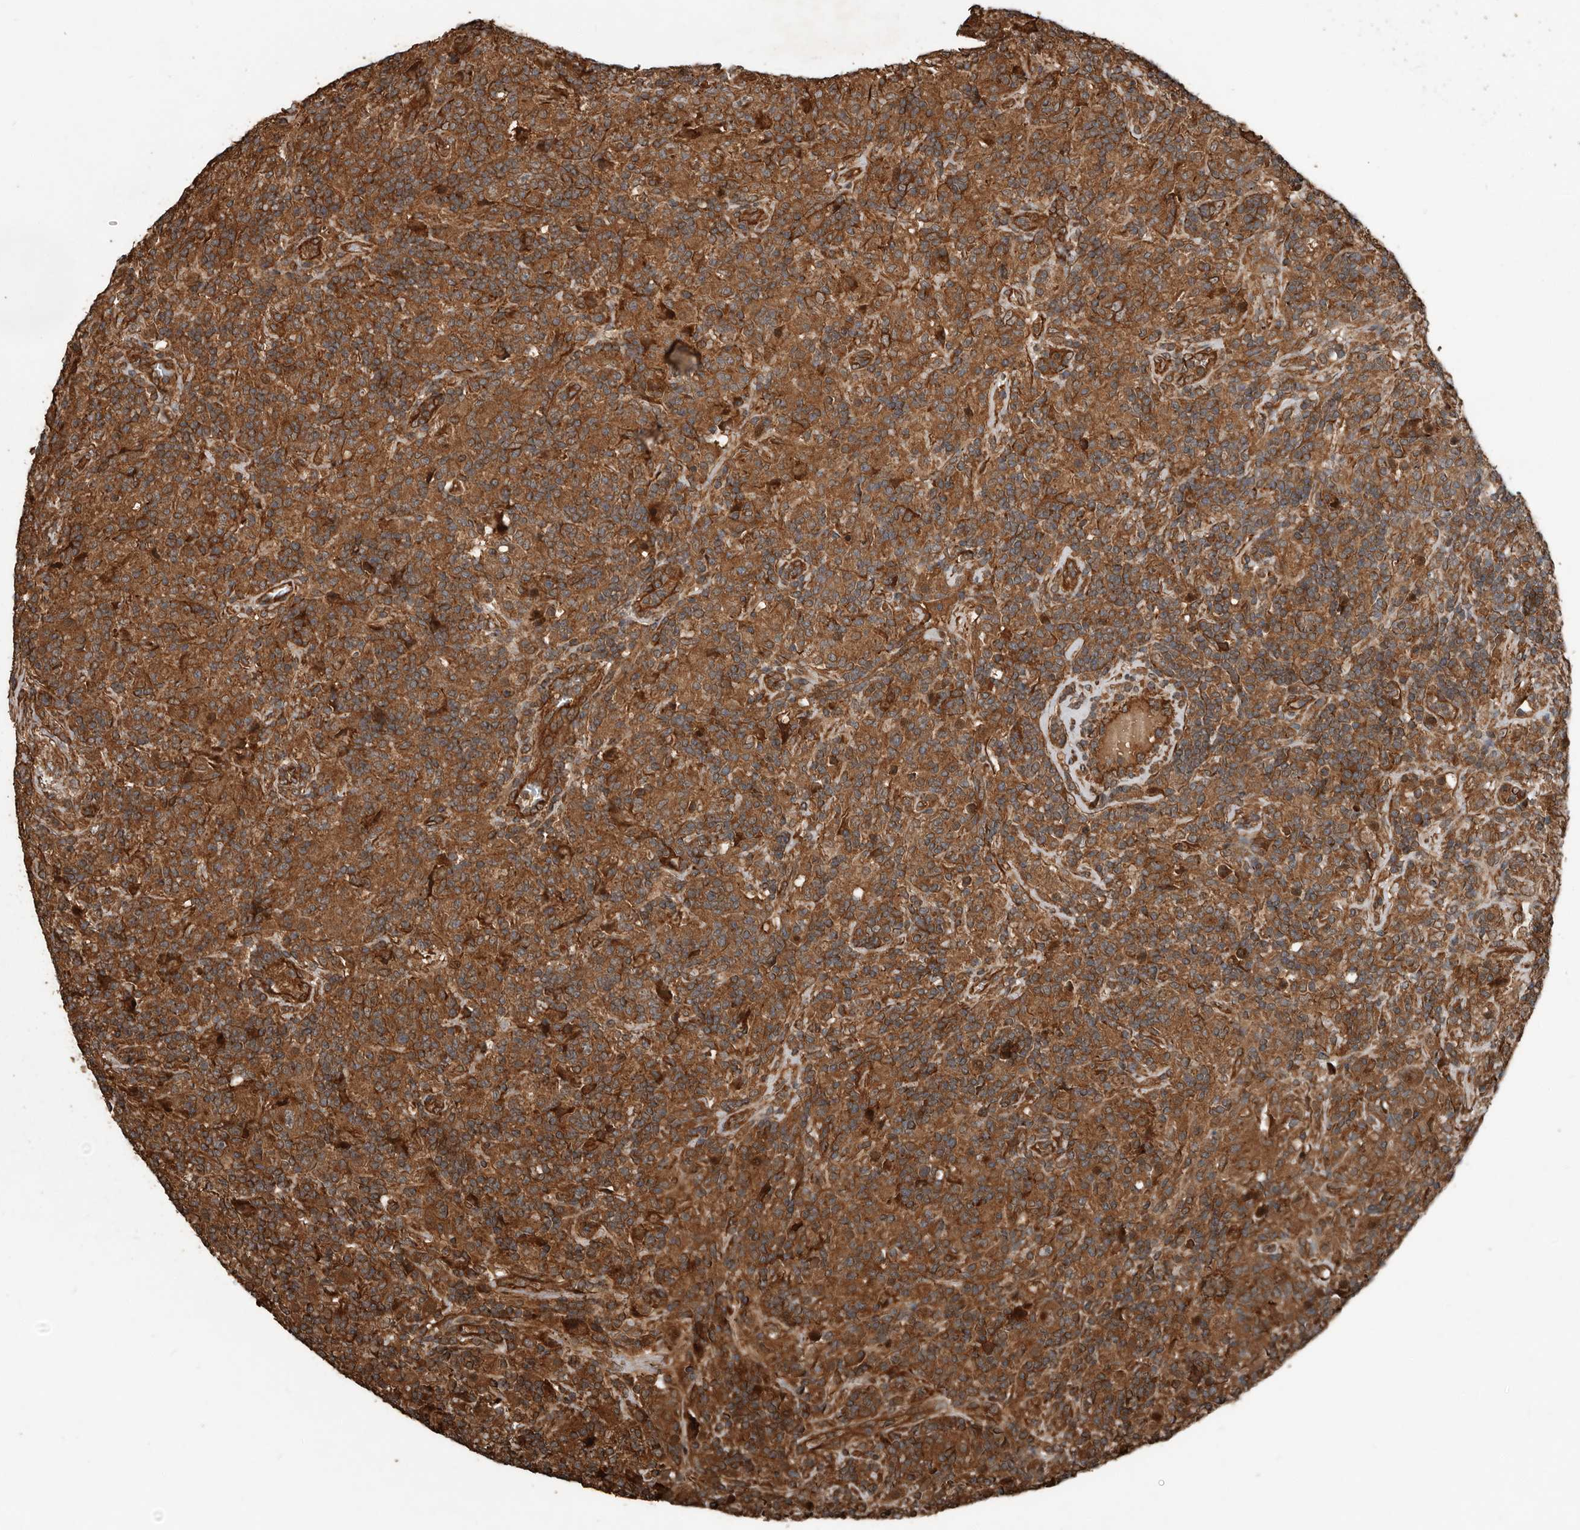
{"staining": {"intensity": "moderate", "quantity": ">75%", "location": "cytoplasmic/membranous"}, "tissue": "lymphoma", "cell_type": "Tumor cells", "image_type": "cancer", "snomed": [{"axis": "morphology", "description": "Hodgkin's disease, NOS"}, {"axis": "topography", "description": "Lymph node"}], "caption": "Hodgkin's disease stained with a brown dye displays moderate cytoplasmic/membranous positive expression in about >75% of tumor cells.", "gene": "YOD1", "patient": {"sex": "male", "age": 70}}